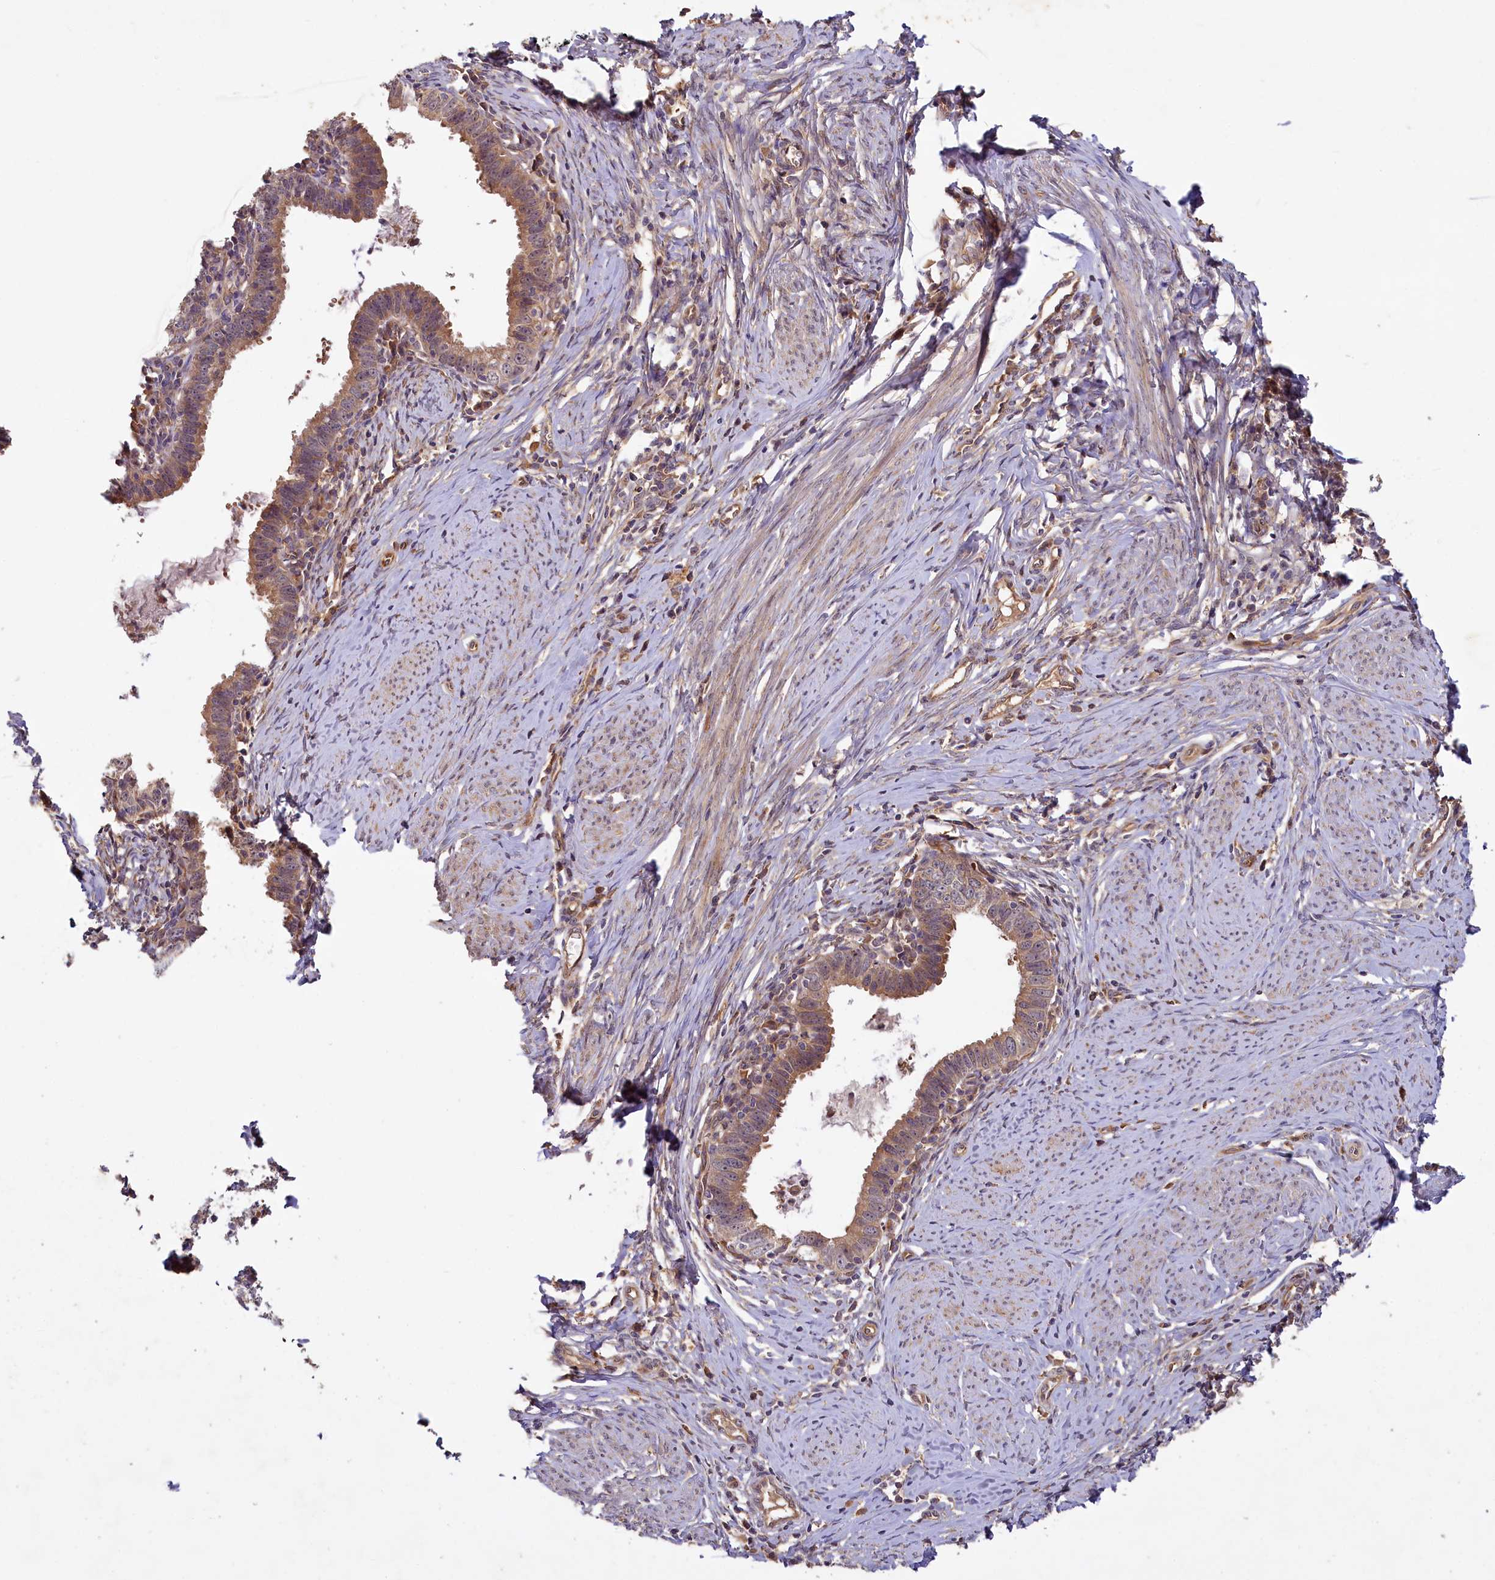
{"staining": {"intensity": "moderate", "quantity": ">75%", "location": "cytoplasmic/membranous"}, "tissue": "cervical cancer", "cell_type": "Tumor cells", "image_type": "cancer", "snomed": [{"axis": "morphology", "description": "Adenocarcinoma, NOS"}, {"axis": "topography", "description": "Cervix"}], "caption": "A brown stain labels moderate cytoplasmic/membranous staining of a protein in cervical cancer tumor cells. The protein is stained brown, and the nuclei are stained in blue (DAB IHC with brightfield microscopy, high magnification).", "gene": "PKN2", "patient": {"sex": "female", "age": 36}}